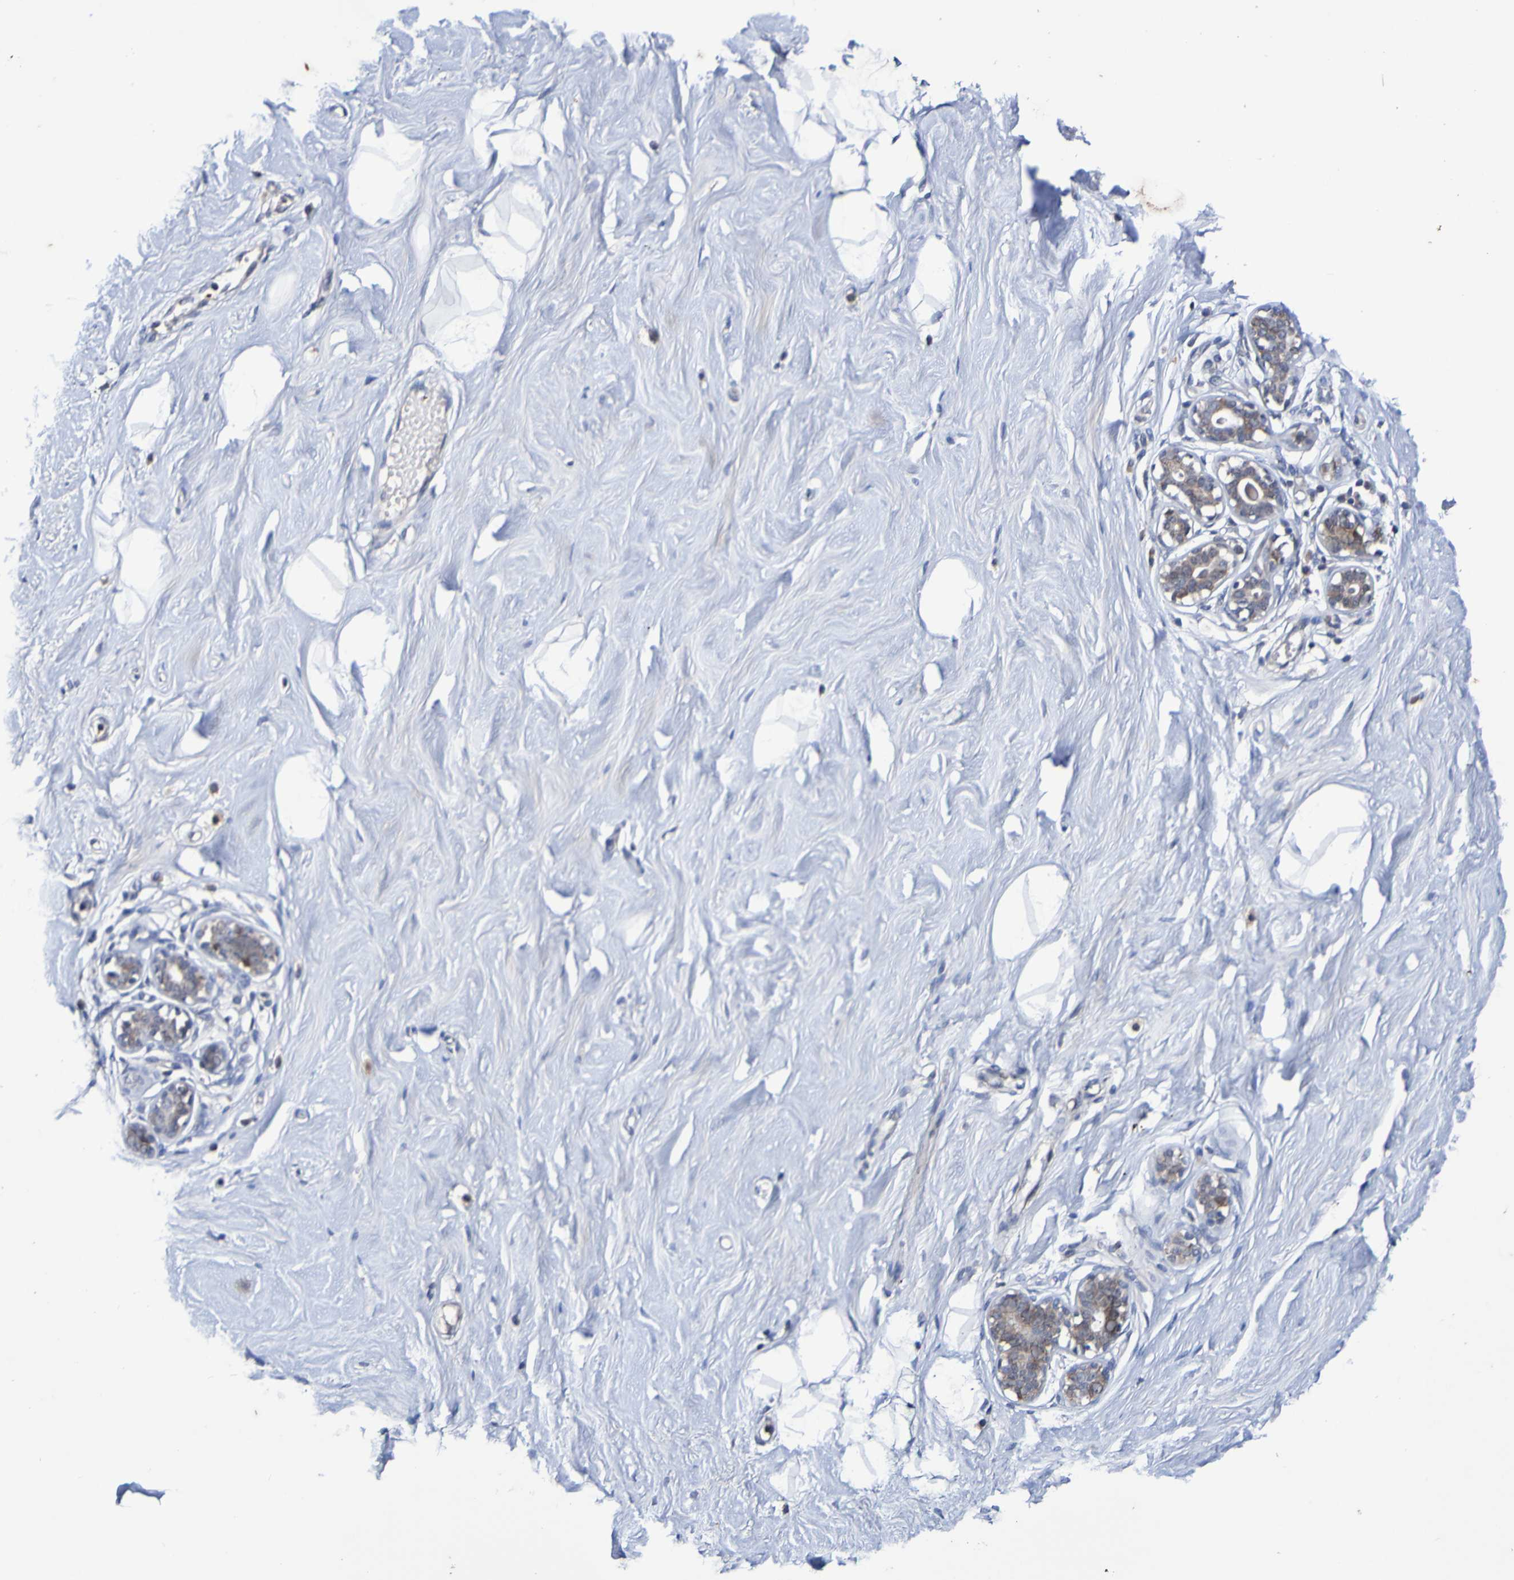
{"staining": {"intensity": "negative", "quantity": "none", "location": "none"}, "tissue": "breast", "cell_type": "Adipocytes", "image_type": "normal", "snomed": [{"axis": "morphology", "description": "Normal tissue, NOS"}, {"axis": "topography", "description": "Breast"}], "caption": "This is an immunohistochemistry (IHC) photomicrograph of unremarkable breast. There is no staining in adipocytes.", "gene": "PTP4A2", "patient": {"sex": "female", "age": 23}}